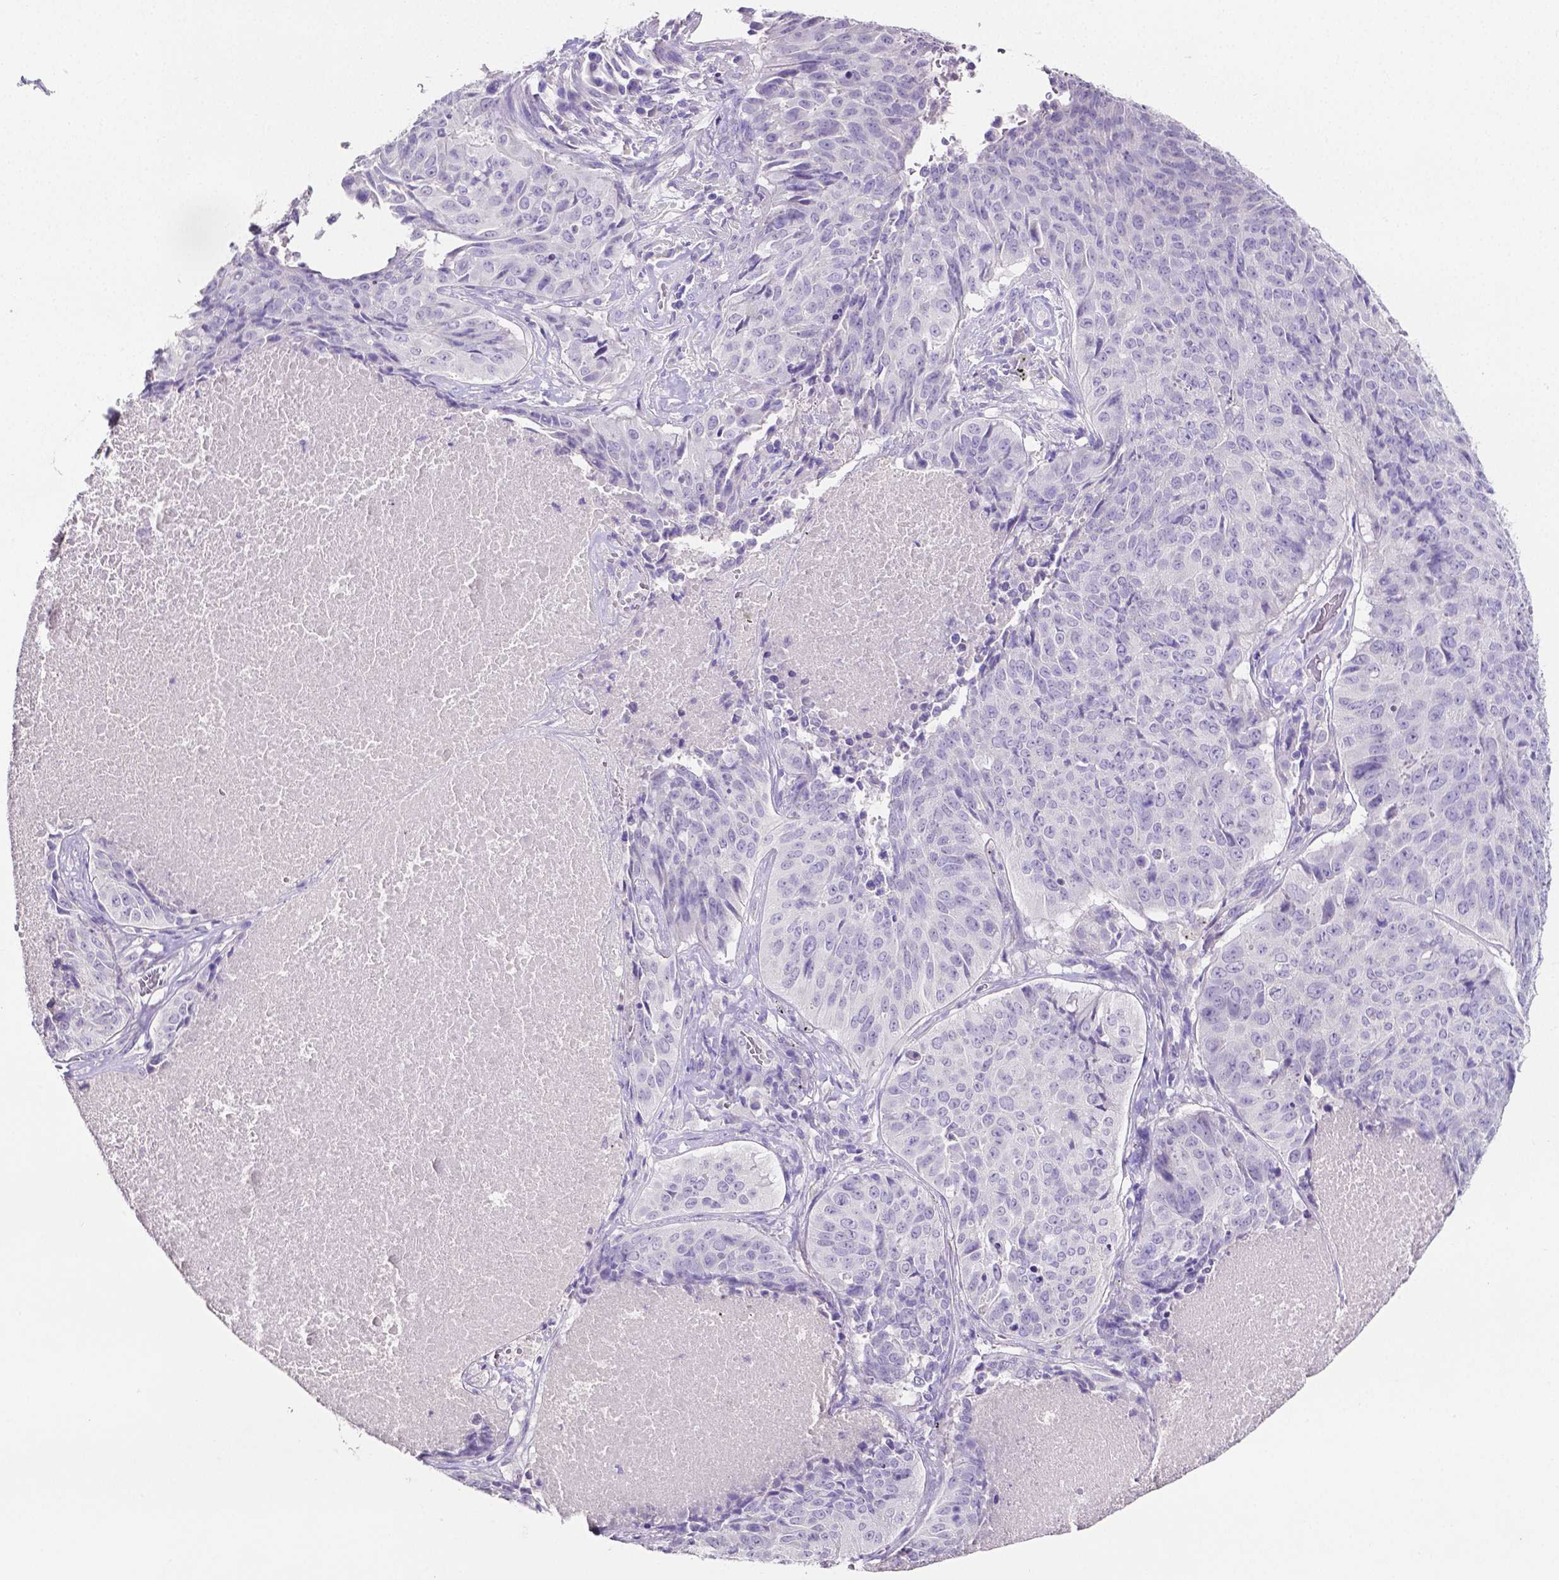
{"staining": {"intensity": "negative", "quantity": "none", "location": "none"}, "tissue": "lung cancer", "cell_type": "Tumor cells", "image_type": "cancer", "snomed": [{"axis": "morphology", "description": "Normal tissue, NOS"}, {"axis": "morphology", "description": "Squamous cell carcinoma, NOS"}, {"axis": "topography", "description": "Bronchus"}, {"axis": "topography", "description": "Lung"}], "caption": "Immunohistochemistry (IHC) image of human lung squamous cell carcinoma stained for a protein (brown), which shows no positivity in tumor cells.", "gene": "SLC22A2", "patient": {"sex": "male", "age": 64}}